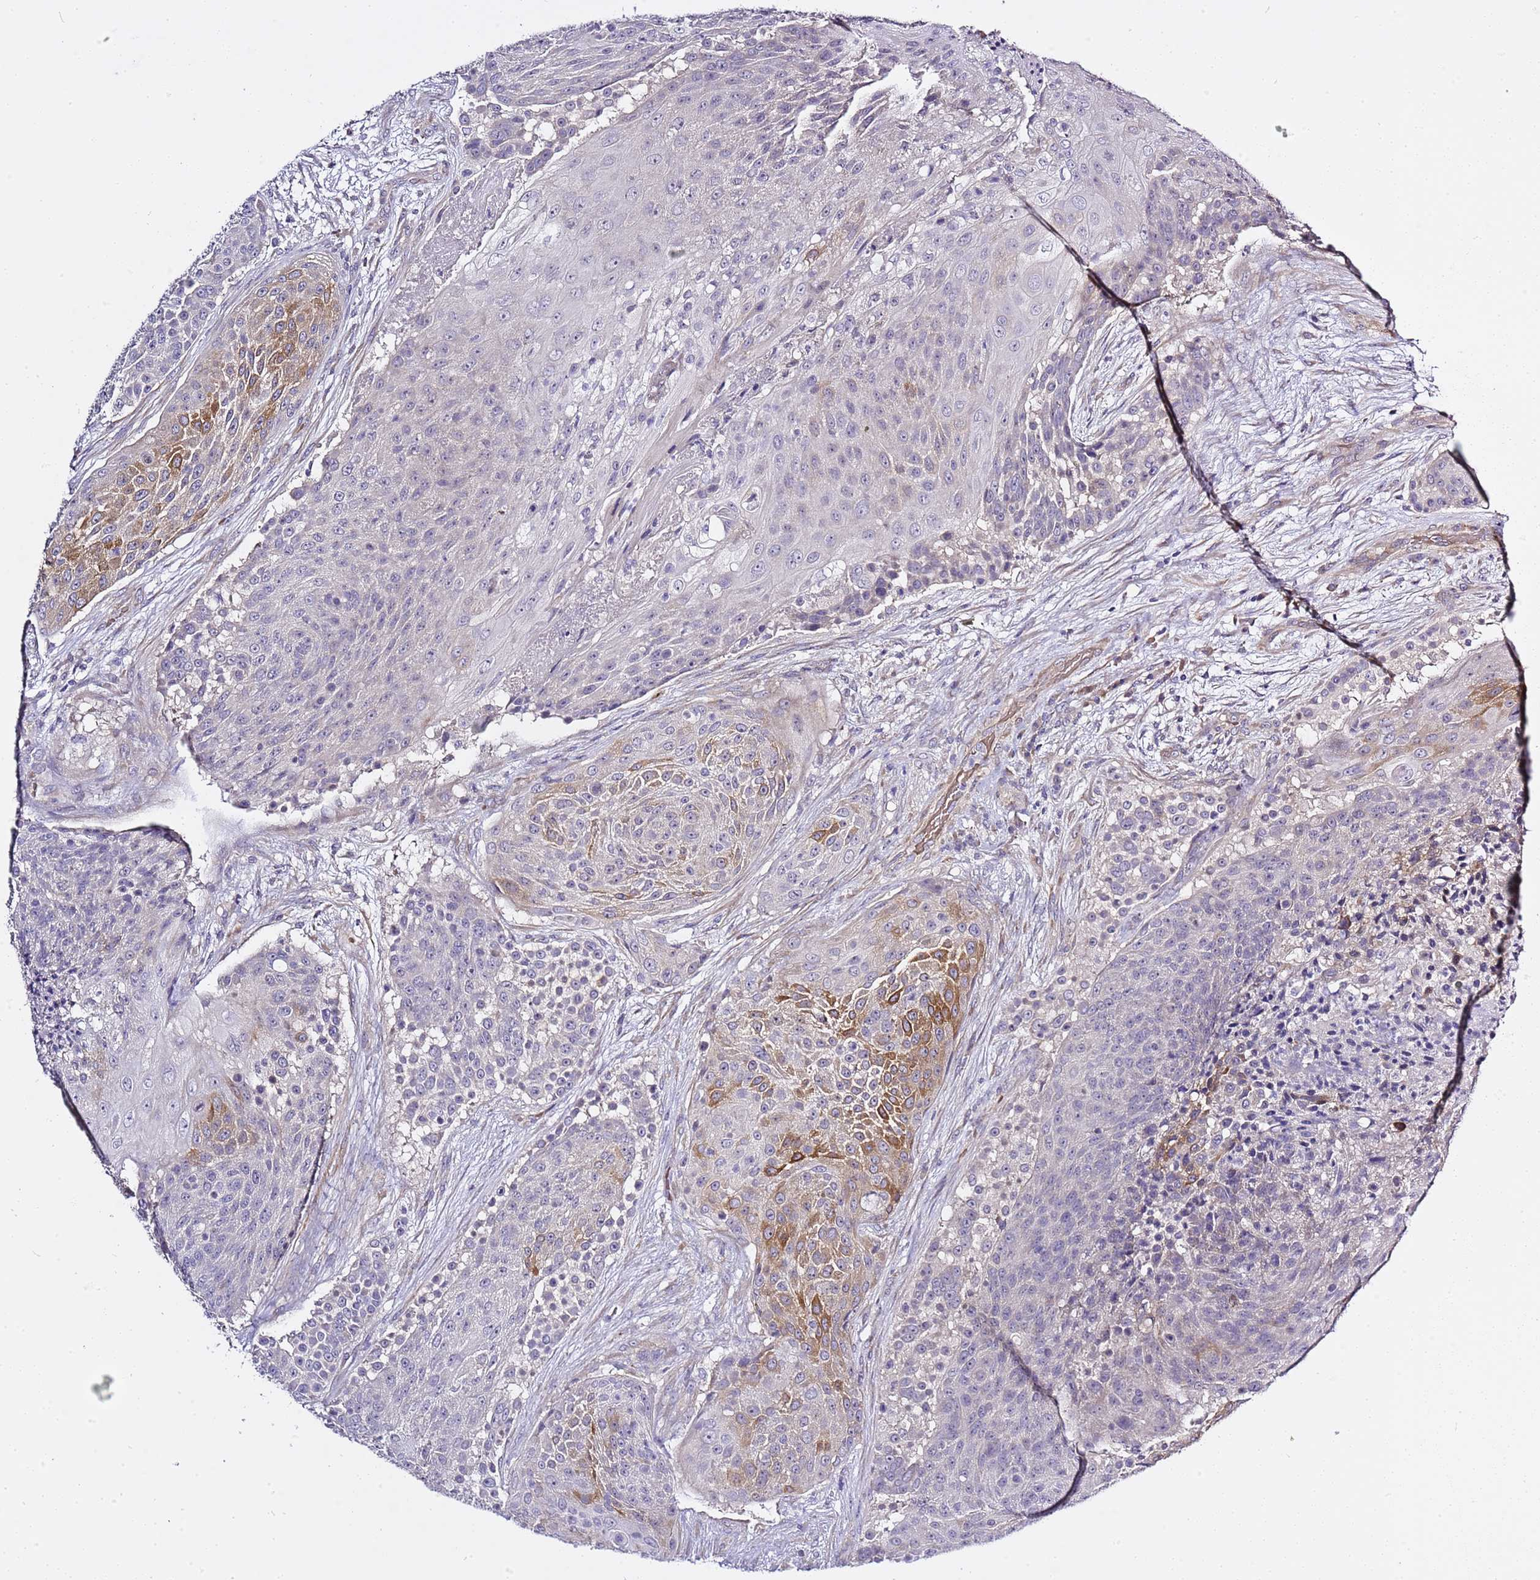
{"staining": {"intensity": "moderate", "quantity": "<25%", "location": "cytoplasmic/membranous"}, "tissue": "urothelial cancer", "cell_type": "Tumor cells", "image_type": "cancer", "snomed": [{"axis": "morphology", "description": "Urothelial carcinoma, High grade"}, {"axis": "topography", "description": "Urinary bladder"}], "caption": "The photomicrograph demonstrates immunohistochemical staining of urothelial cancer. There is moderate cytoplasmic/membranous positivity is present in approximately <25% of tumor cells. (DAB (3,3'-diaminobenzidine) IHC with brightfield microscopy, high magnification).", "gene": "RFK", "patient": {"sex": "female", "age": 63}}